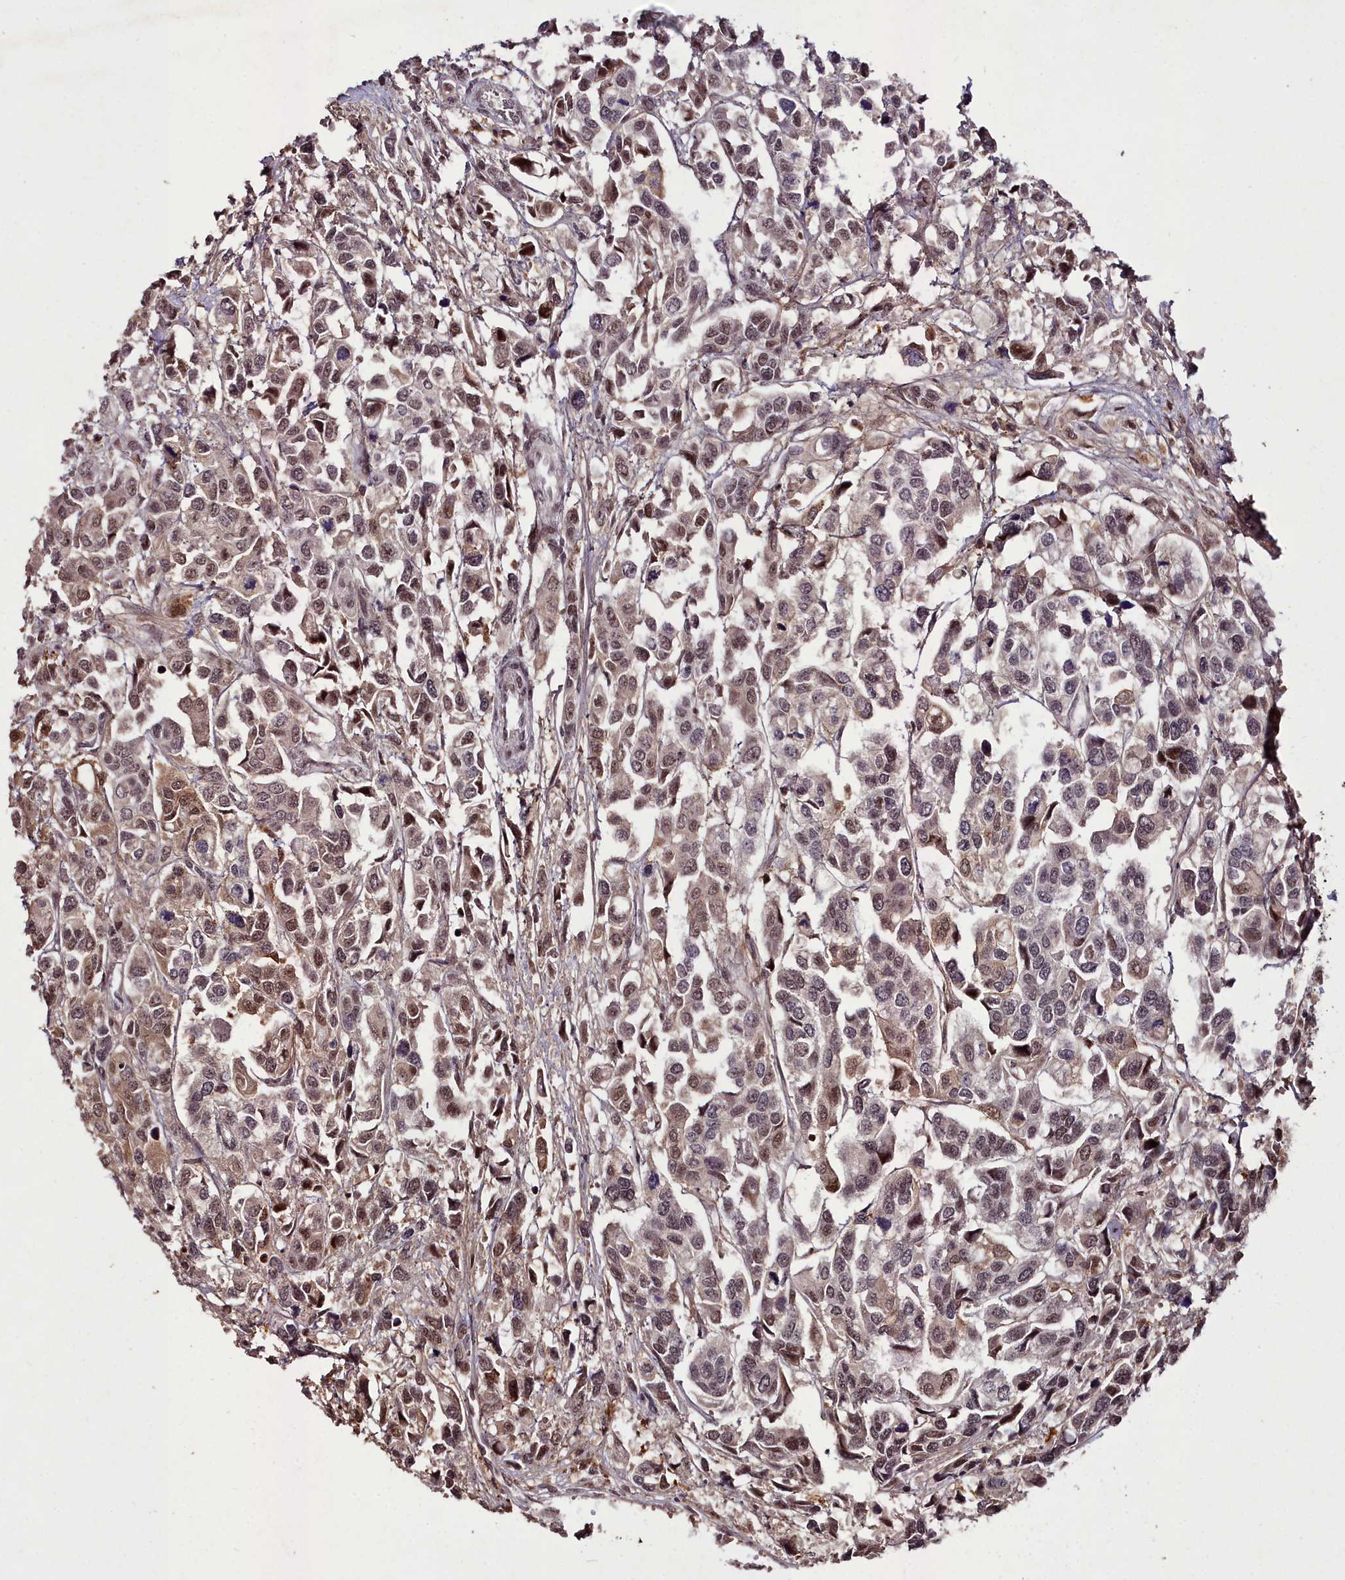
{"staining": {"intensity": "moderate", "quantity": "25%-75%", "location": "cytoplasmic/membranous,nuclear"}, "tissue": "urothelial cancer", "cell_type": "Tumor cells", "image_type": "cancer", "snomed": [{"axis": "morphology", "description": "Urothelial carcinoma, High grade"}, {"axis": "topography", "description": "Urinary bladder"}], "caption": "Immunohistochemistry (IHC) image of neoplastic tissue: urothelial carcinoma (high-grade) stained using immunohistochemistry (IHC) displays medium levels of moderate protein expression localized specifically in the cytoplasmic/membranous and nuclear of tumor cells, appearing as a cytoplasmic/membranous and nuclear brown color.", "gene": "CXXC1", "patient": {"sex": "male", "age": 67}}